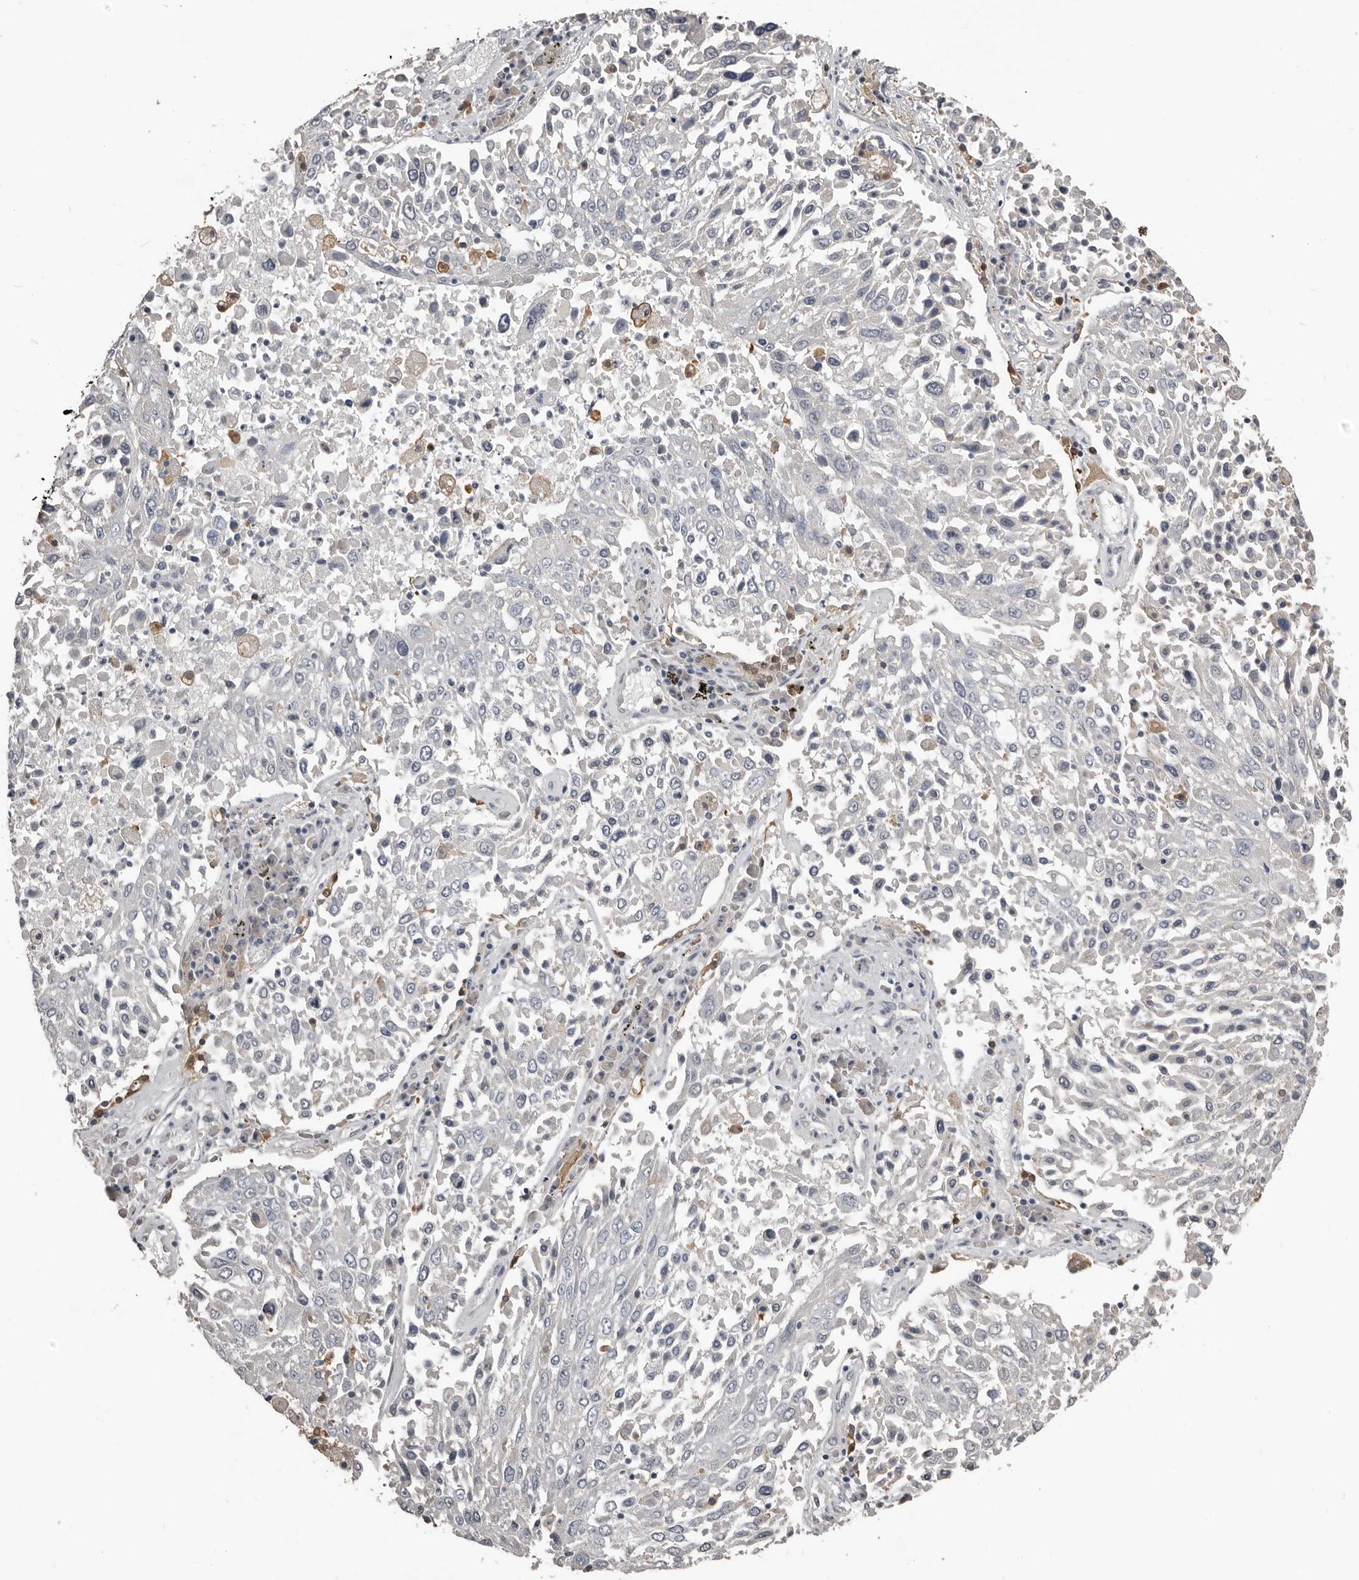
{"staining": {"intensity": "negative", "quantity": "none", "location": "none"}, "tissue": "lung cancer", "cell_type": "Tumor cells", "image_type": "cancer", "snomed": [{"axis": "morphology", "description": "Squamous cell carcinoma, NOS"}, {"axis": "topography", "description": "Lung"}], "caption": "Tumor cells show no significant staining in lung cancer. (Stains: DAB immunohistochemistry with hematoxylin counter stain, Microscopy: brightfield microscopy at high magnification).", "gene": "KCNJ8", "patient": {"sex": "male", "age": 65}}